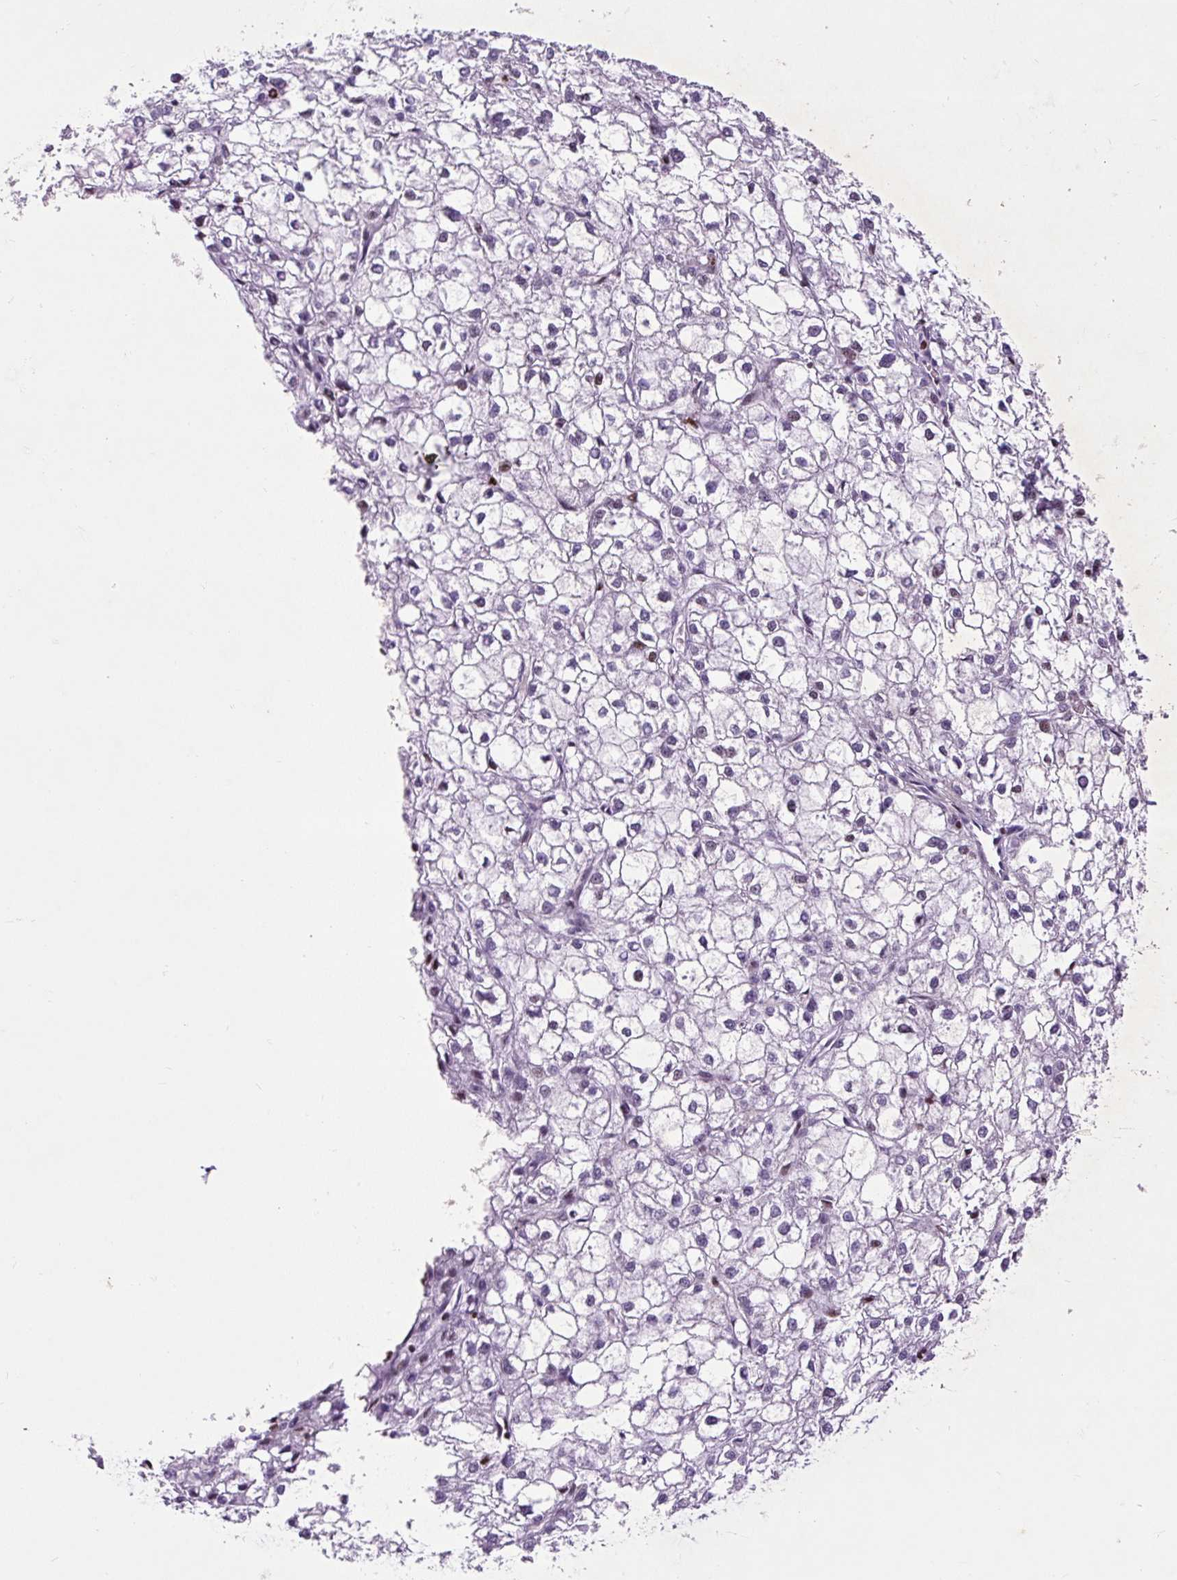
{"staining": {"intensity": "negative", "quantity": "none", "location": "none"}, "tissue": "liver cancer", "cell_type": "Tumor cells", "image_type": "cancer", "snomed": [{"axis": "morphology", "description": "Carcinoma, Hepatocellular, NOS"}, {"axis": "topography", "description": "Liver"}], "caption": "IHC image of human liver cancer (hepatocellular carcinoma) stained for a protein (brown), which demonstrates no expression in tumor cells.", "gene": "SPC24", "patient": {"sex": "female", "age": 43}}